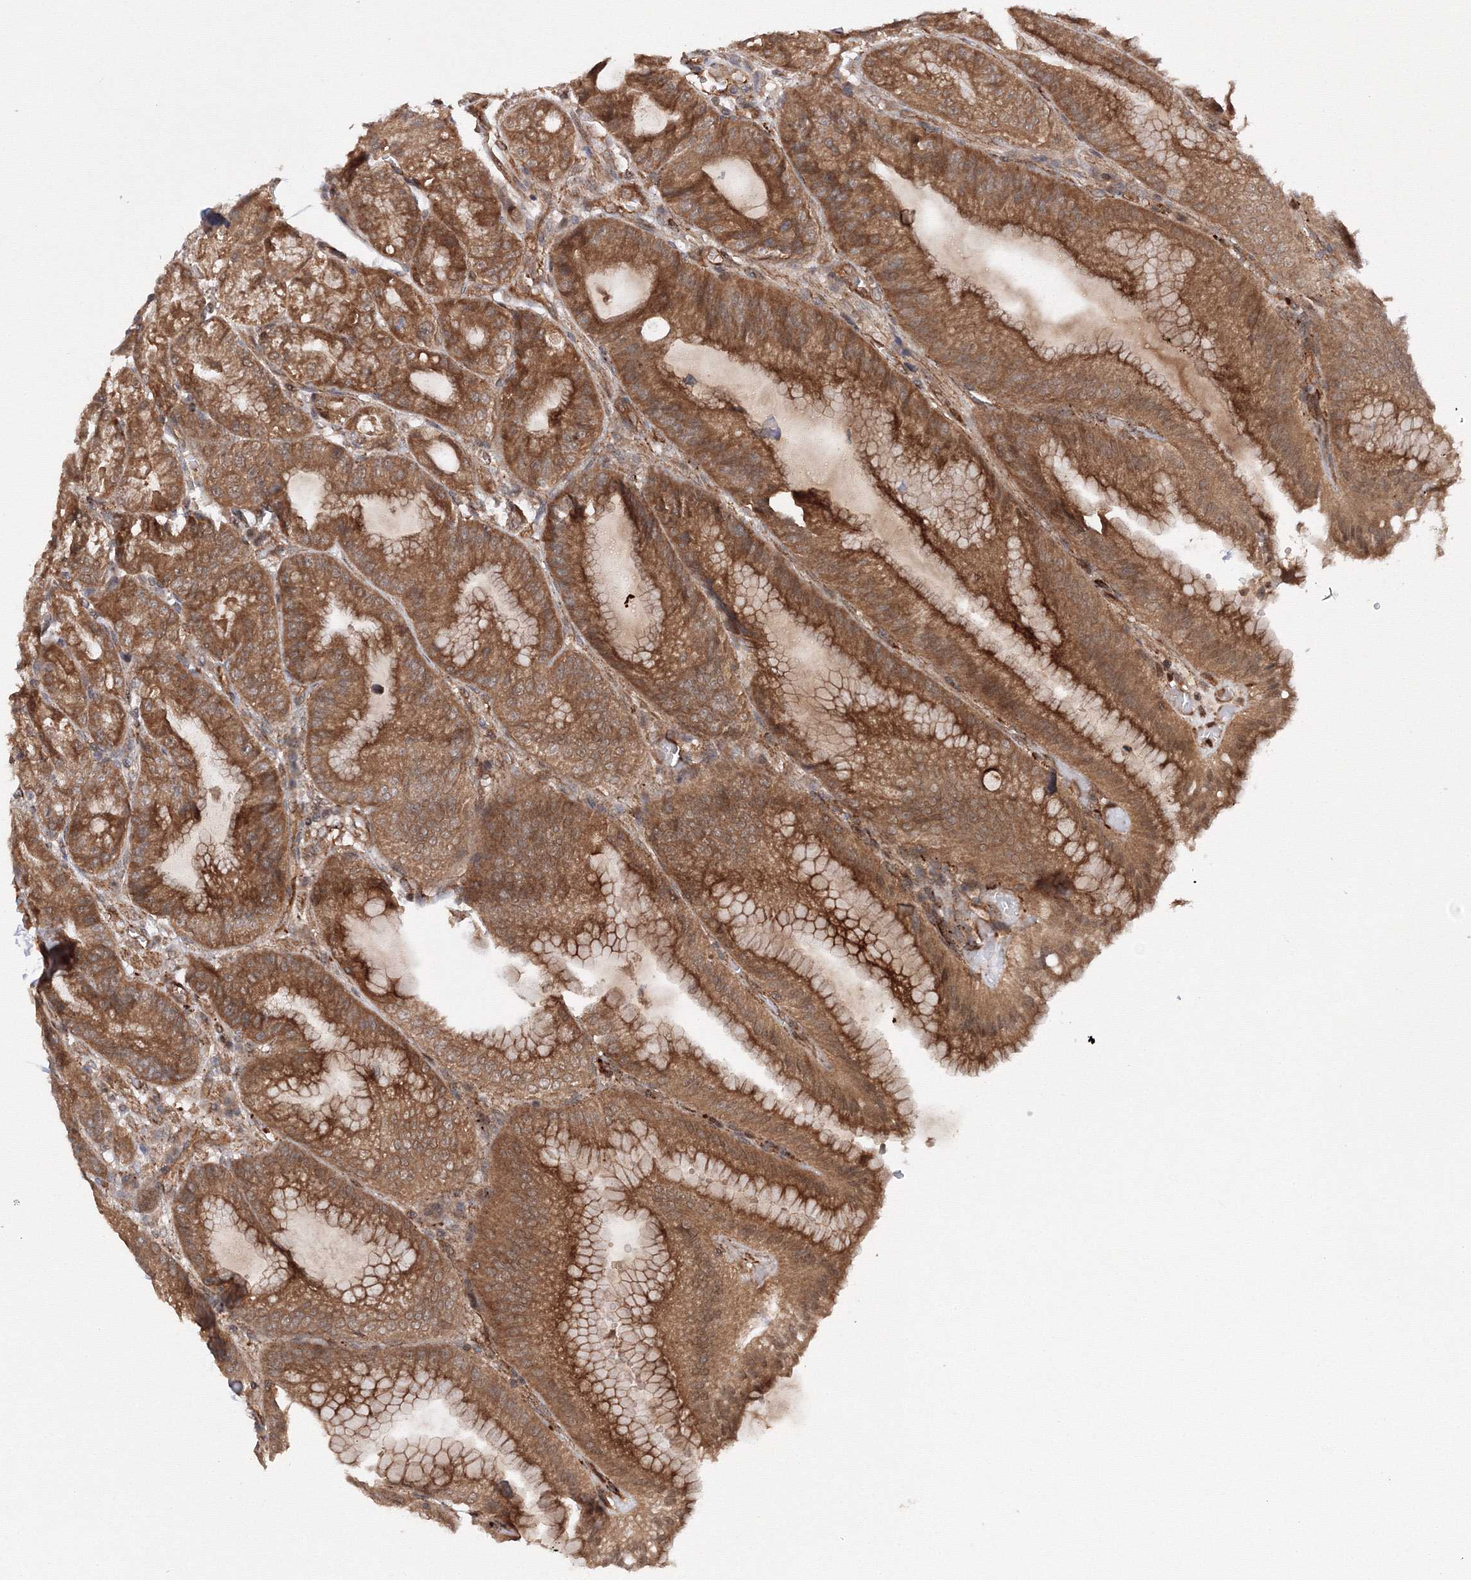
{"staining": {"intensity": "moderate", "quantity": ">75%", "location": "cytoplasmic/membranous"}, "tissue": "stomach", "cell_type": "Glandular cells", "image_type": "normal", "snomed": [{"axis": "morphology", "description": "Normal tissue, NOS"}, {"axis": "topography", "description": "Stomach, upper"}, {"axis": "topography", "description": "Stomach, lower"}], "caption": "High-power microscopy captured an immunohistochemistry (IHC) image of unremarkable stomach, revealing moderate cytoplasmic/membranous staining in about >75% of glandular cells.", "gene": "DCTD", "patient": {"sex": "male", "age": 71}}